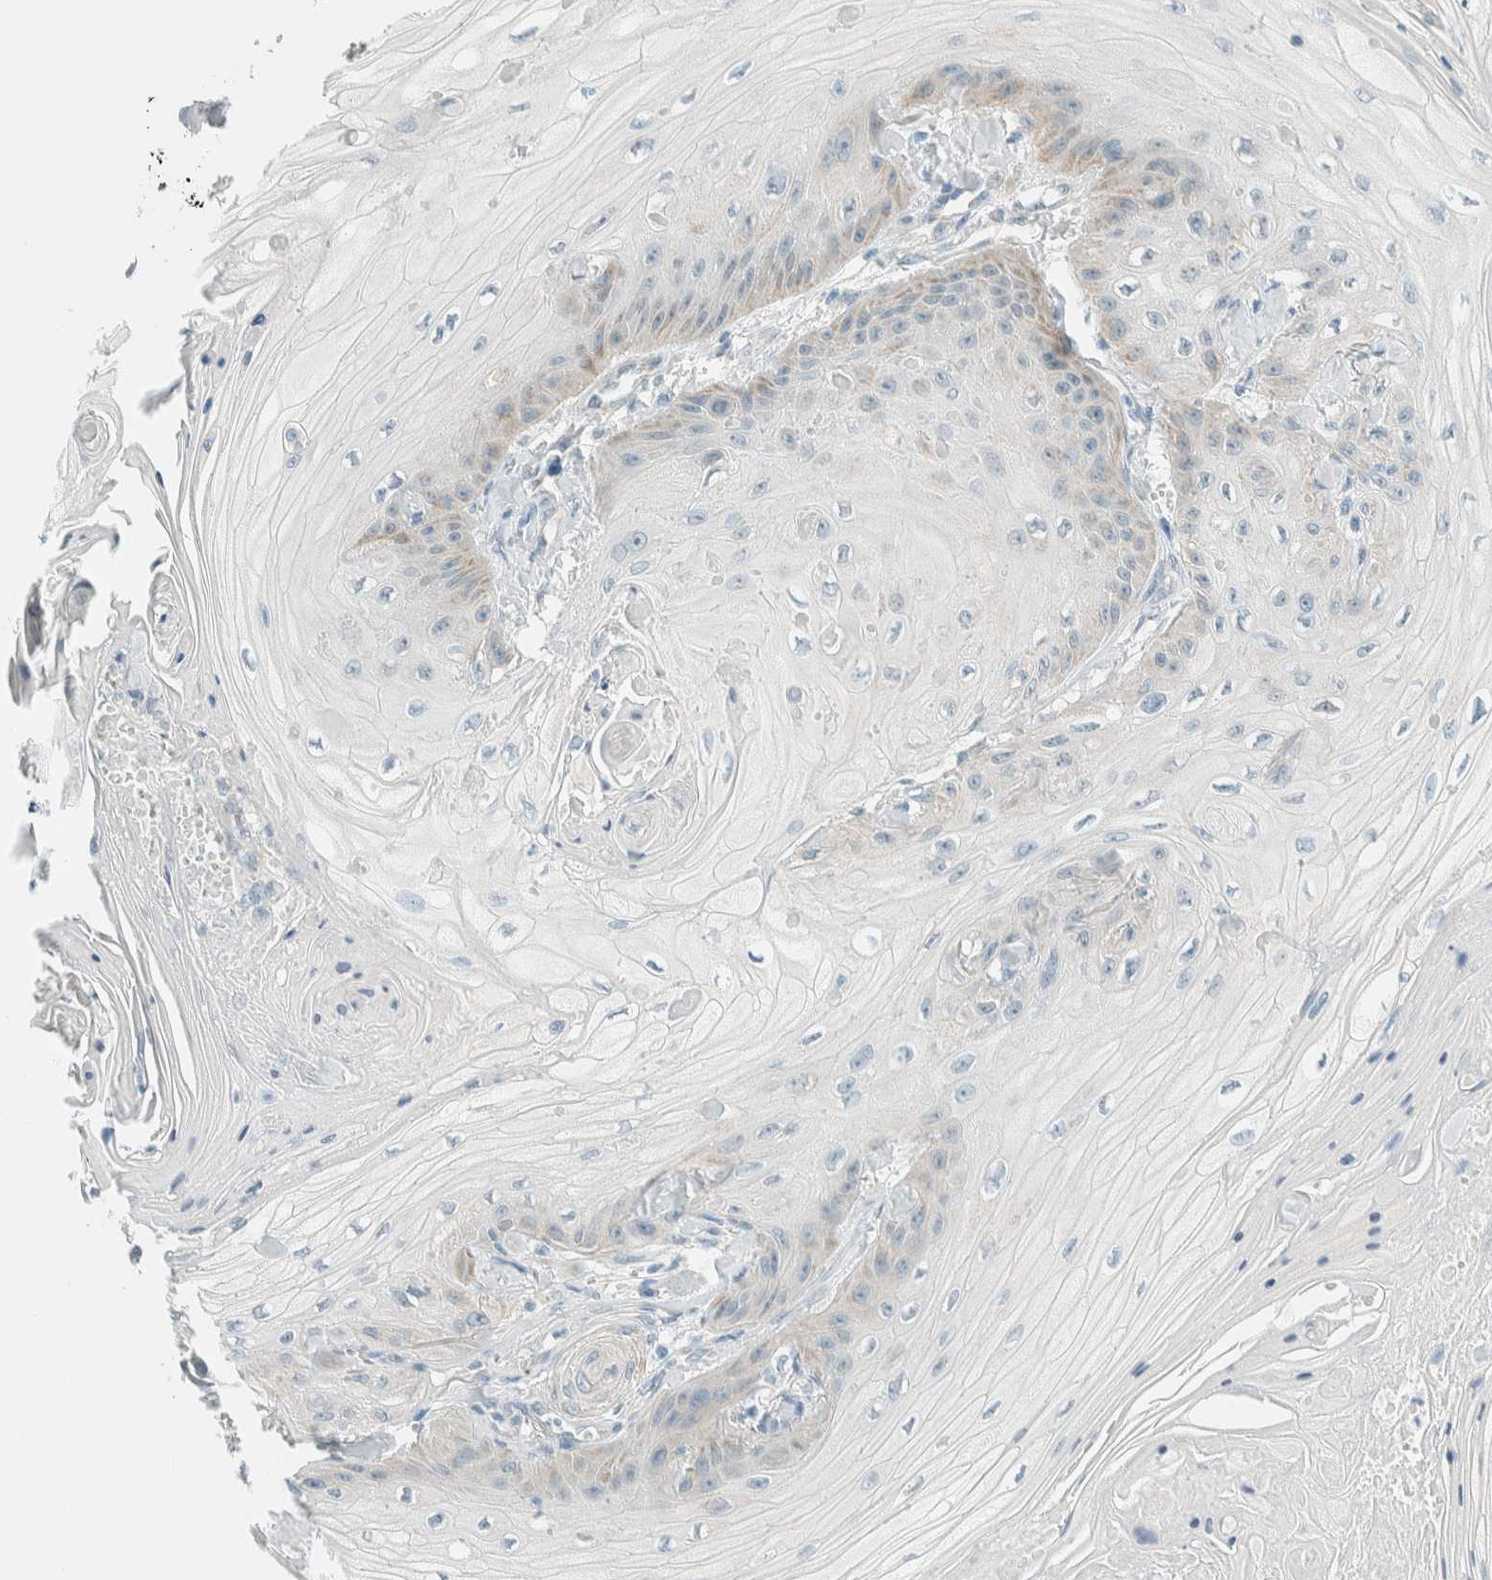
{"staining": {"intensity": "weak", "quantity": "<25%", "location": "cytoplasmic/membranous"}, "tissue": "skin cancer", "cell_type": "Tumor cells", "image_type": "cancer", "snomed": [{"axis": "morphology", "description": "Squamous cell carcinoma, NOS"}, {"axis": "topography", "description": "Skin"}], "caption": "A high-resolution photomicrograph shows immunohistochemistry (IHC) staining of squamous cell carcinoma (skin), which displays no significant positivity in tumor cells.", "gene": "ALDH7A1", "patient": {"sex": "male", "age": 74}}